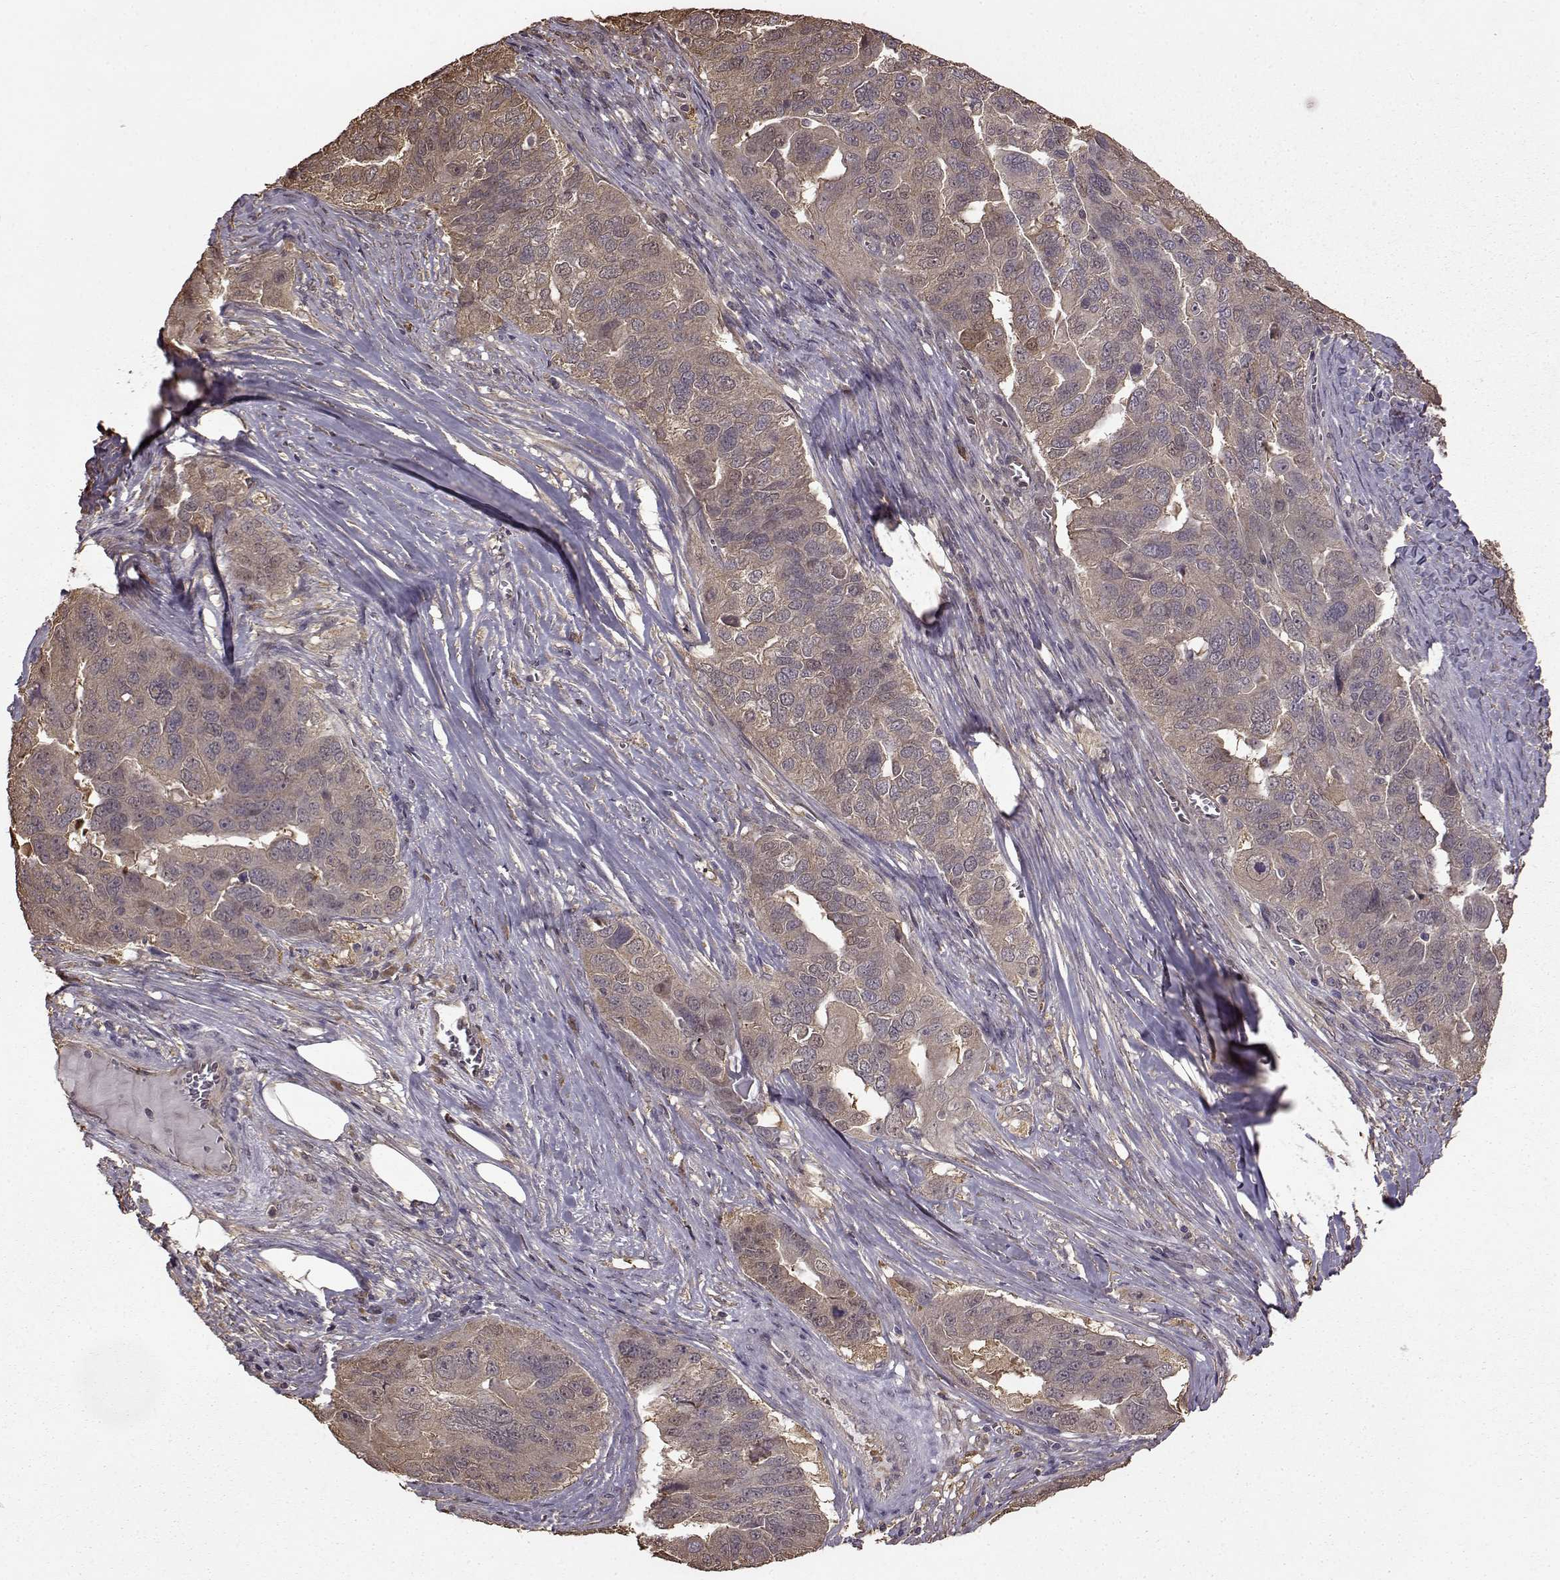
{"staining": {"intensity": "weak", "quantity": "<25%", "location": "cytoplasmic/membranous"}, "tissue": "ovarian cancer", "cell_type": "Tumor cells", "image_type": "cancer", "snomed": [{"axis": "morphology", "description": "Carcinoma, endometroid"}, {"axis": "topography", "description": "Soft tissue"}, {"axis": "topography", "description": "Ovary"}], "caption": "Immunohistochemistry micrograph of neoplastic tissue: human ovarian cancer (endometroid carcinoma) stained with DAB (3,3'-diaminobenzidine) displays no significant protein expression in tumor cells.", "gene": "NME1-NME2", "patient": {"sex": "female", "age": 52}}